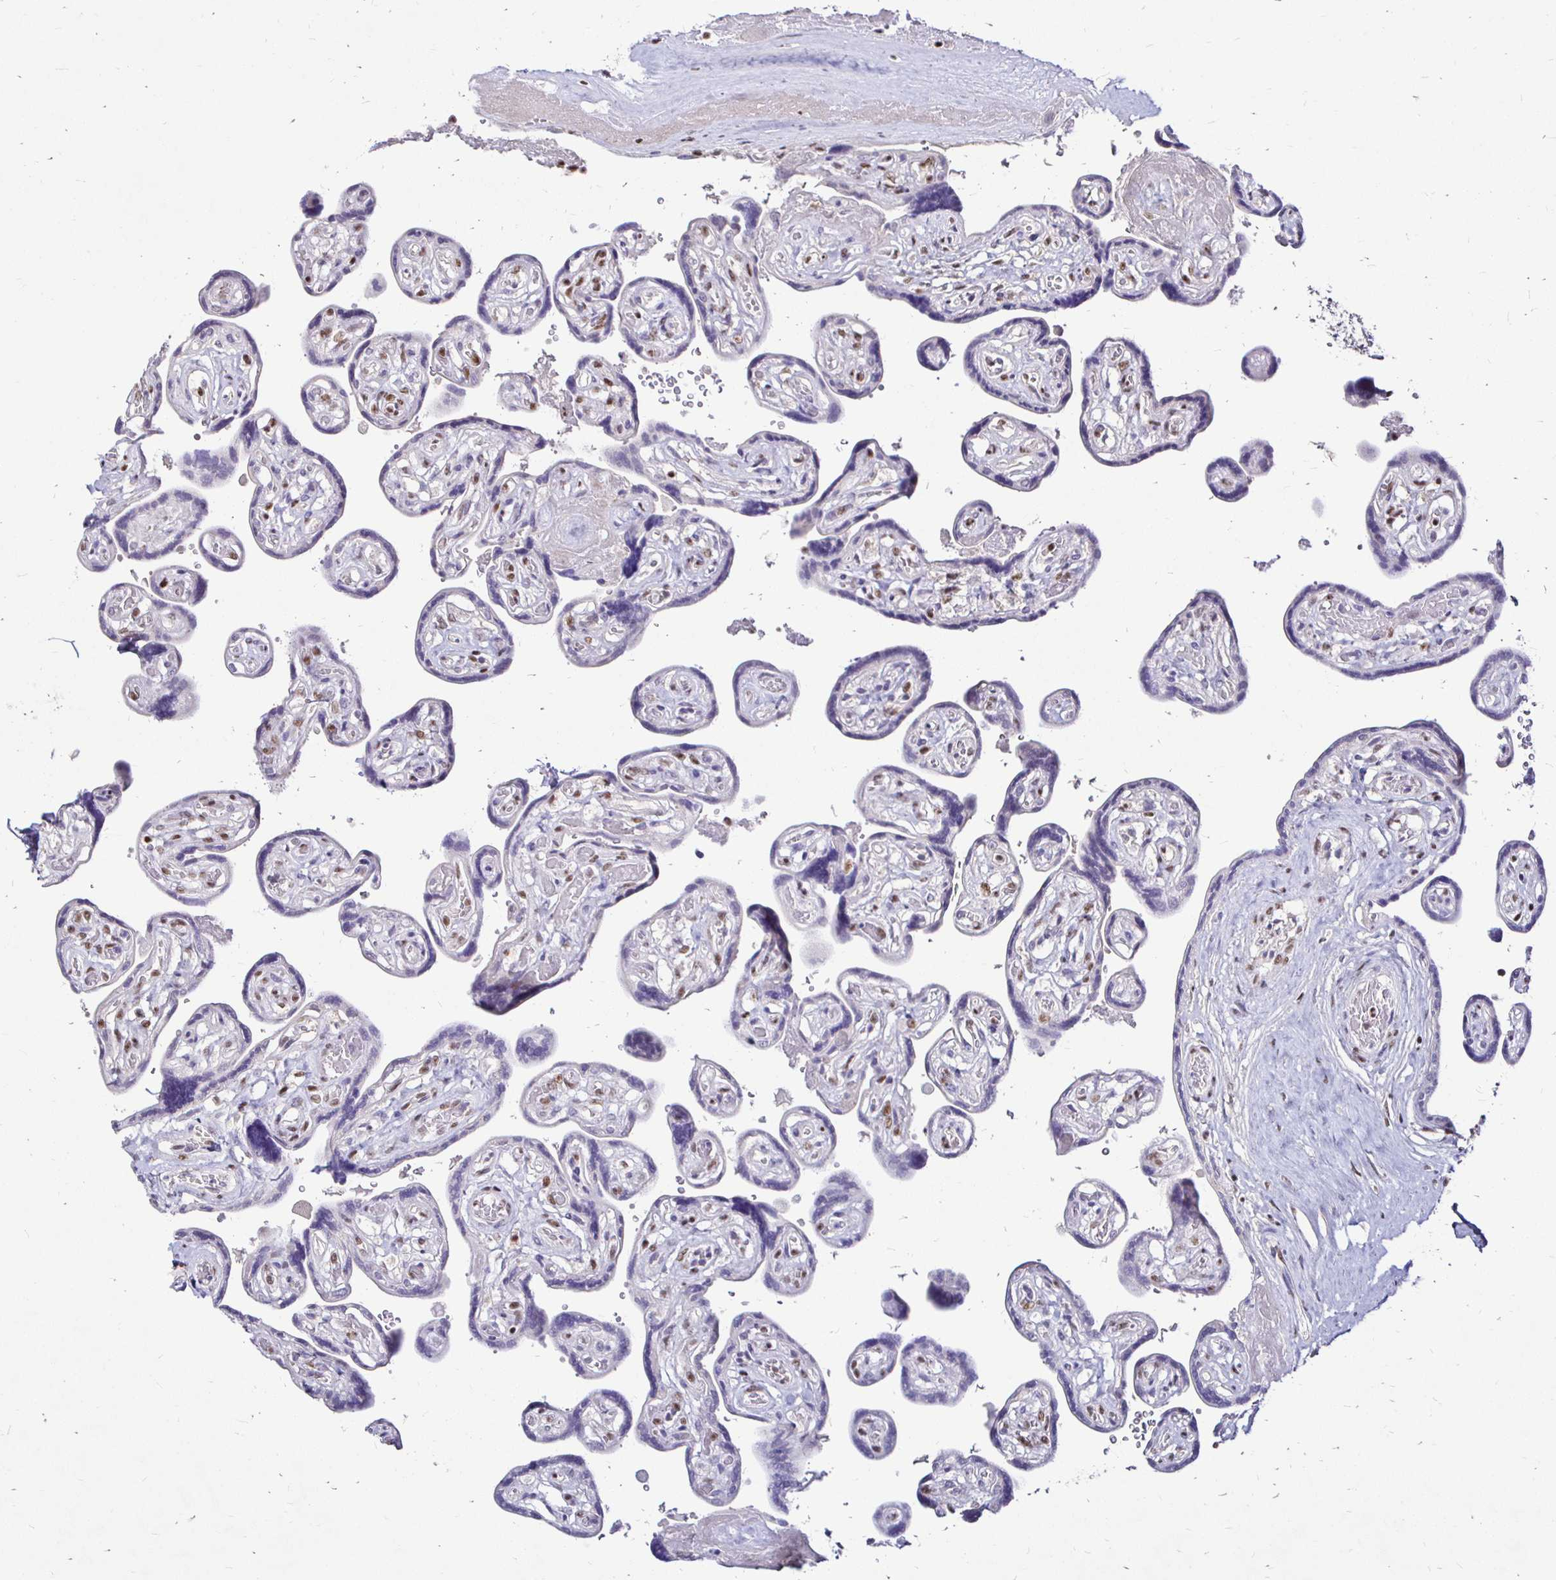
{"staining": {"intensity": "weak", "quantity": "25%-75%", "location": "nuclear"}, "tissue": "placenta", "cell_type": "Trophoblastic cells", "image_type": "normal", "snomed": [{"axis": "morphology", "description": "Normal tissue, NOS"}, {"axis": "topography", "description": "Placenta"}], "caption": "A micrograph showing weak nuclear positivity in approximately 25%-75% of trophoblastic cells in unremarkable placenta, as visualized by brown immunohistochemical staining.", "gene": "SIN3A", "patient": {"sex": "female", "age": 32}}